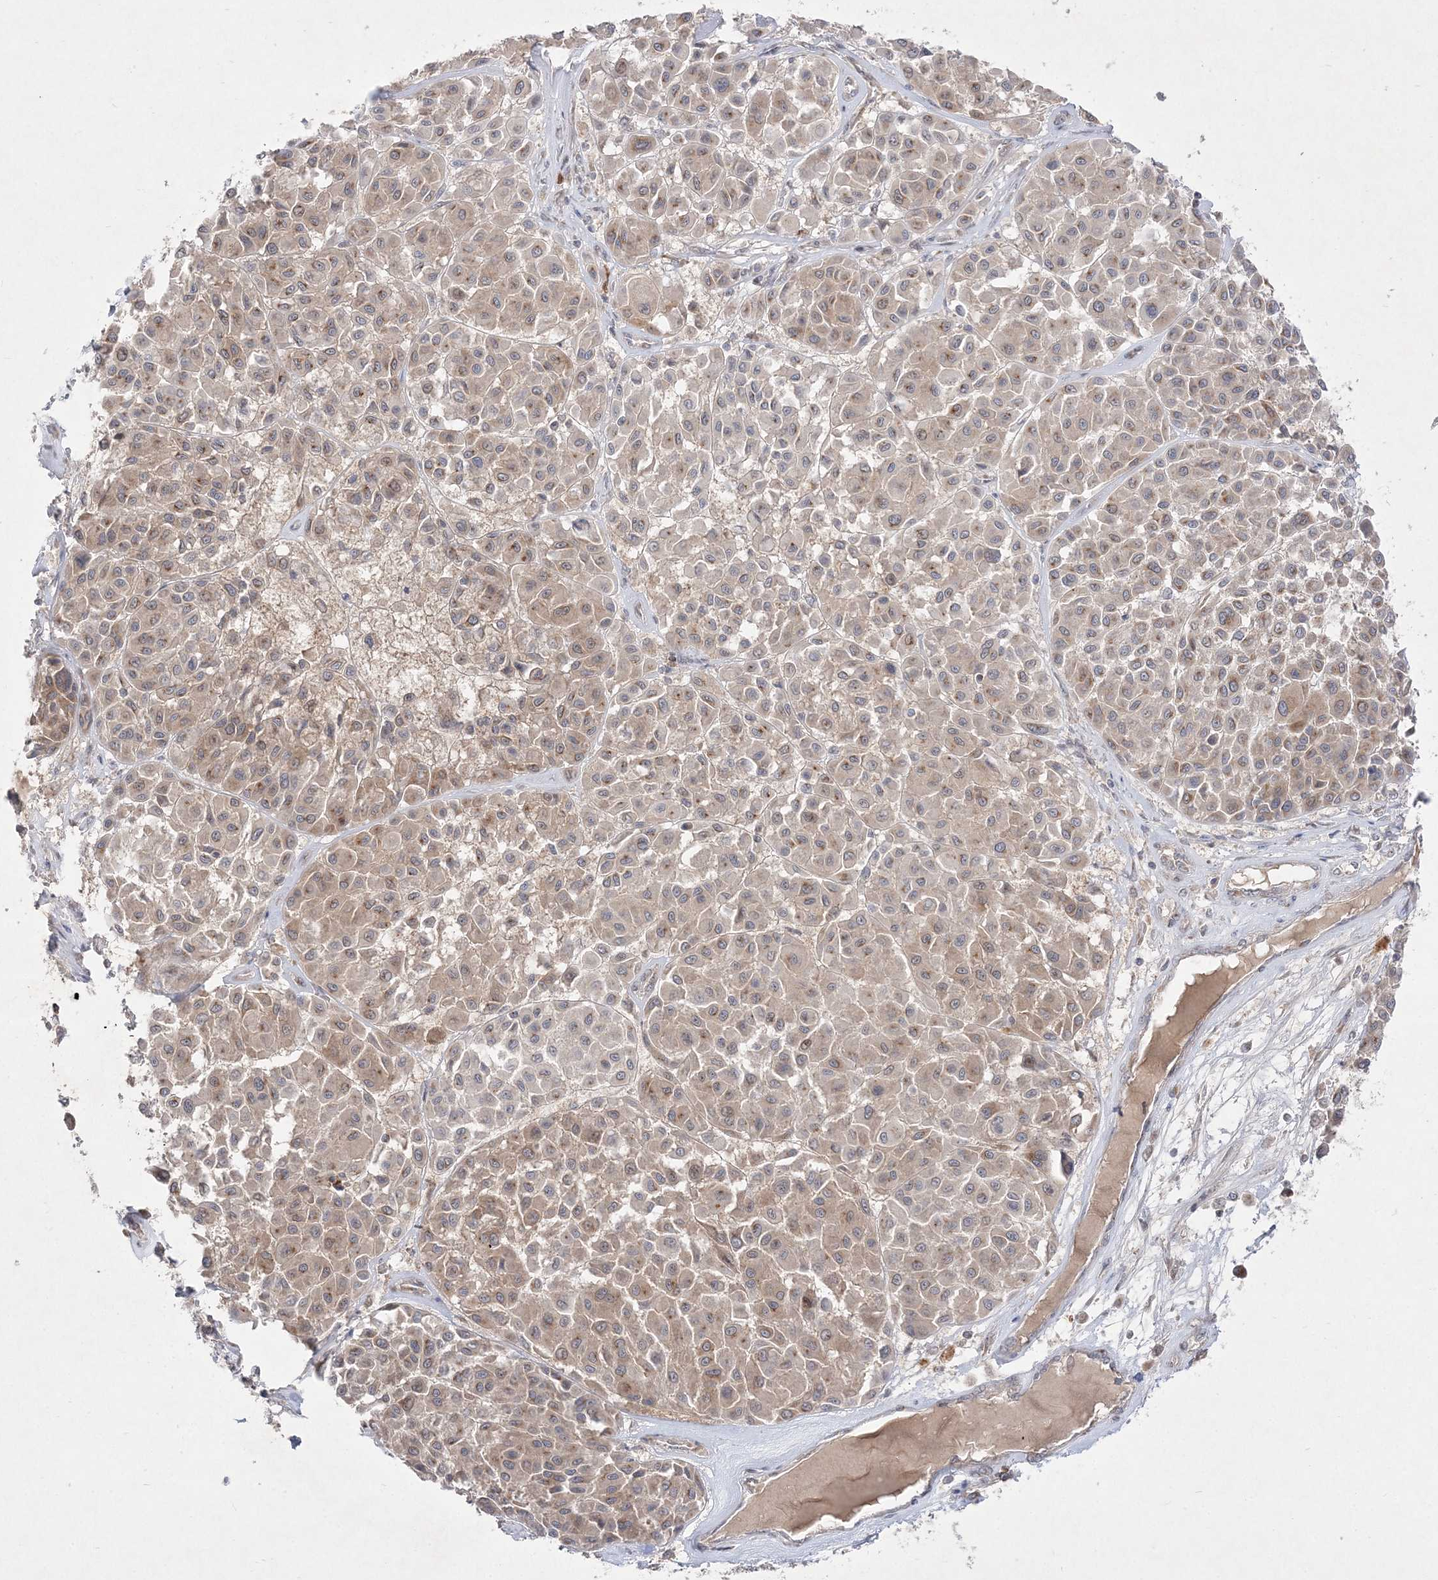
{"staining": {"intensity": "weak", "quantity": ">75%", "location": "cytoplasmic/membranous"}, "tissue": "melanoma", "cell_type": "Tumor cells", "image_type": "cancer", "snomed": [{"axis": "morphology", "description": "Malignant melanoma, Metastatic site"}, {"axis": "topography", "description": "Soft tissue"}], "caption": "Tumor cells exhibit low levels of weak cytoplasmic/membranous expression in about >75% of cells in malignant melanoma (metastatic site). (IHC, brightfield microscopy, high magnification).", "gene": "CLNK", "patient": {"sex": "male", "age": 41}}